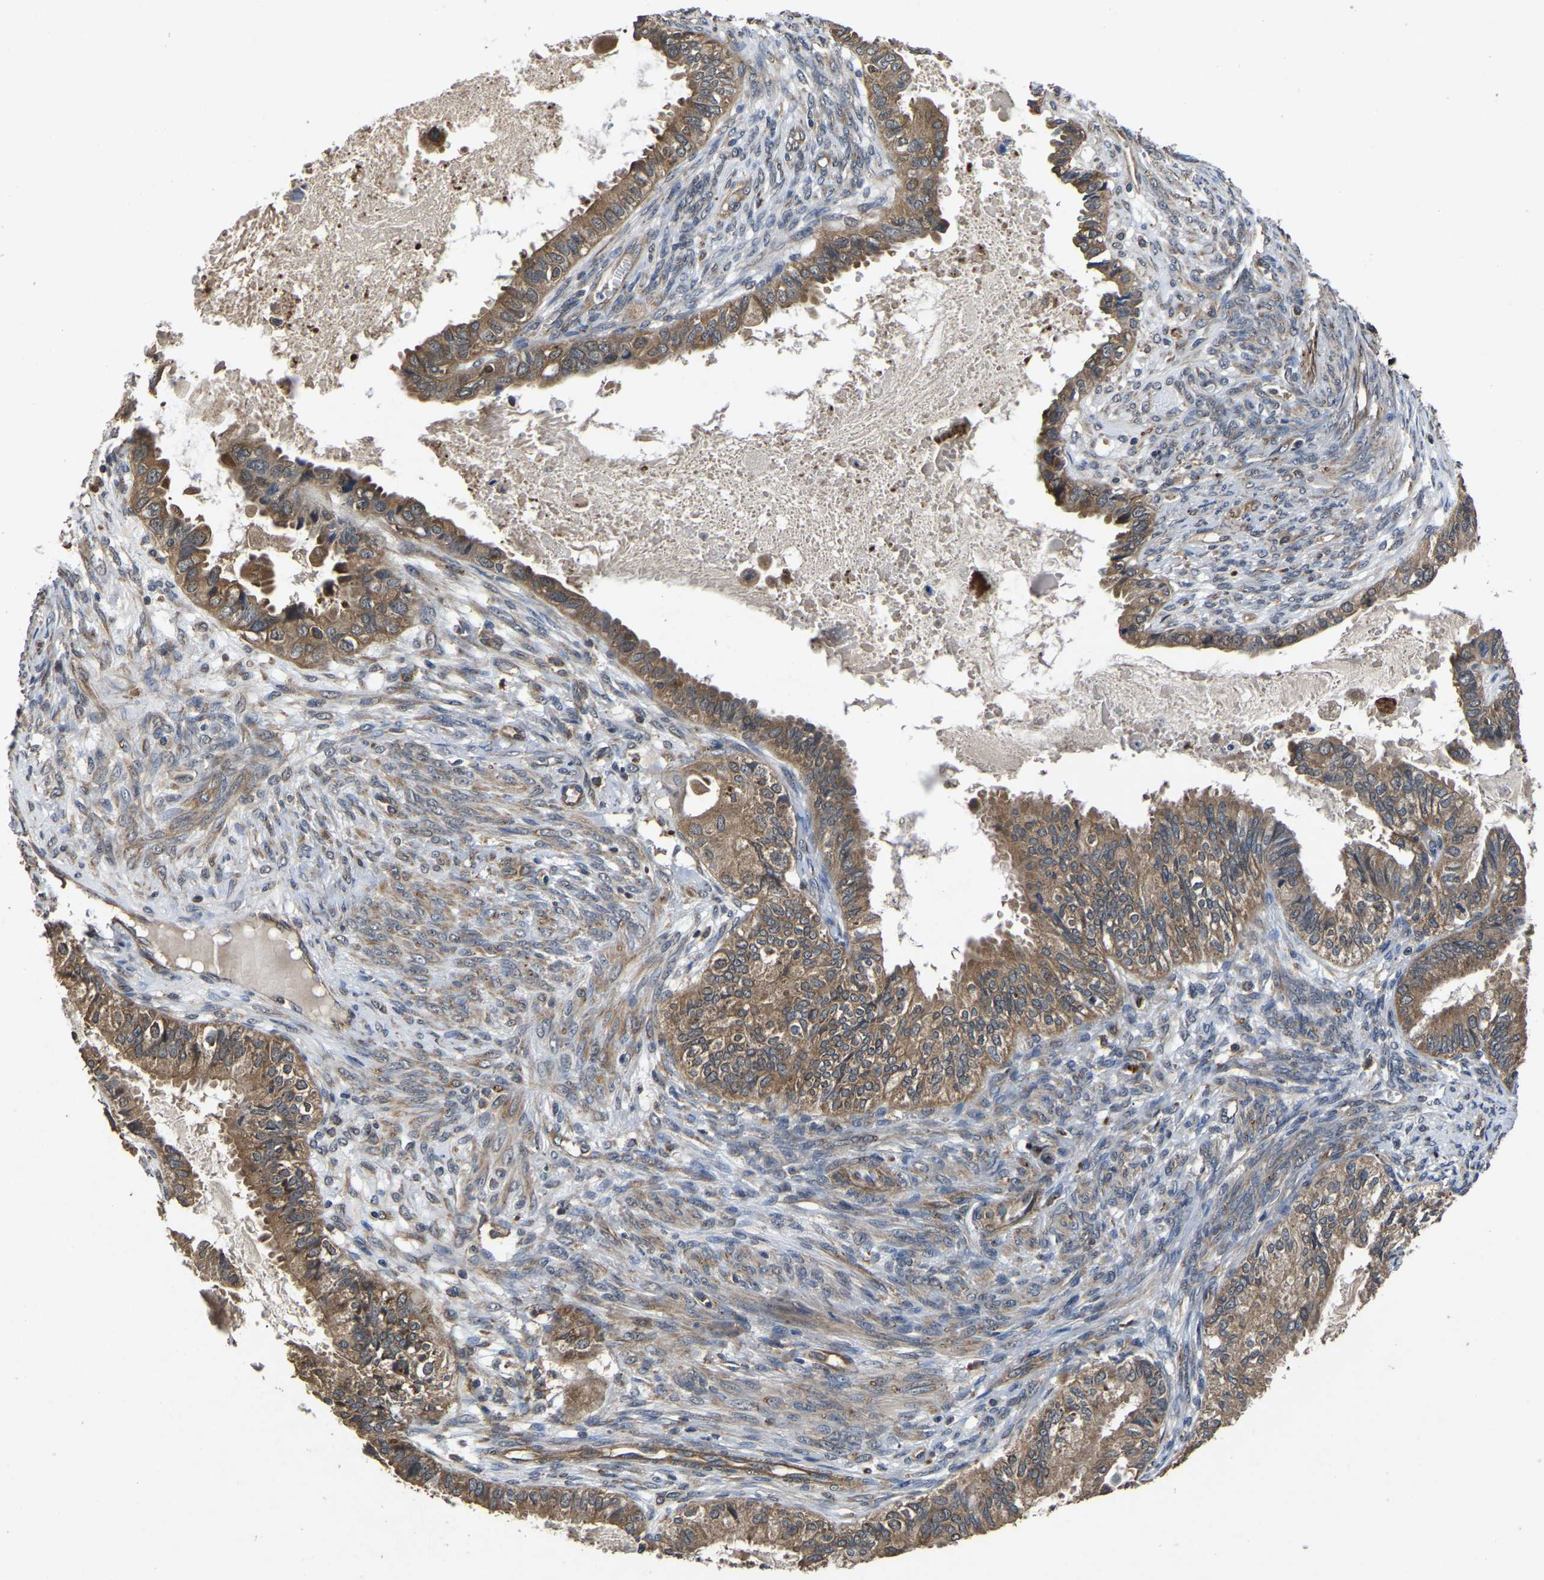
{"staining": {"intensity": "moderate", "quantity": ">75%", "location": "cytoplasmic/membranous"}, "tissue": "cervical cancer", "cell_type": "Tumor cells", "image_type": "cancer", "snomed": [{"axis": "morphology", "description": "Normal tissue, NOS"}, {"axis": "morphology", "description": "Adenocarcinoma, NOS"}, {"axis": "topography", "description": "Cervix"}, {"axis": "topography", "description": "Endometrium"}], "caption": "Human cervical adenocarcinoma stained with a brown dye shows moderate cytoplasmic/membranous positive staining in about >75% of tumor cells.", "gene": "CRYZL1", "patient": {"sex": "female", "age": 86}}